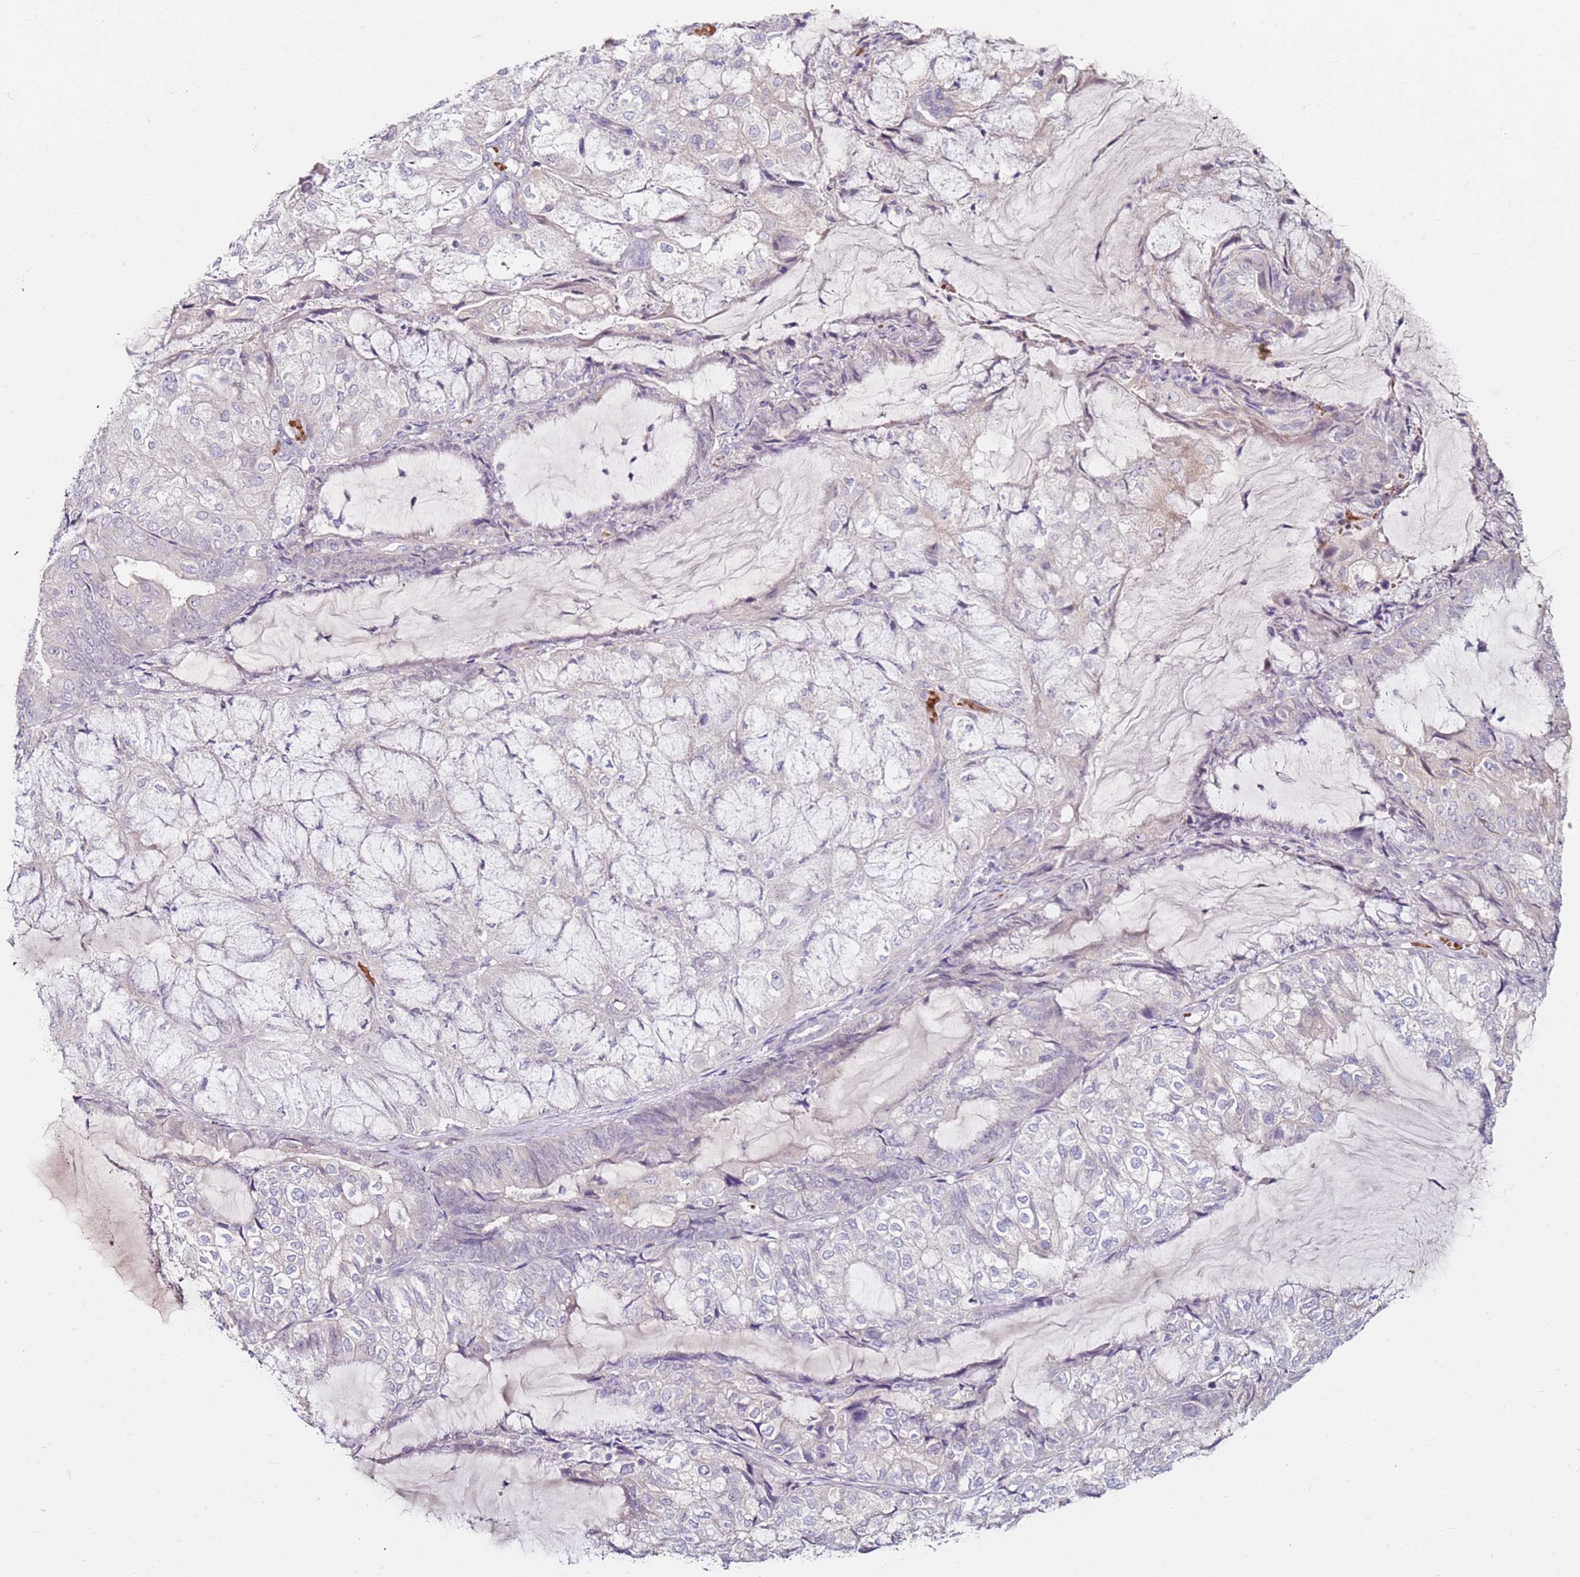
{"staining": {"intensity": "negative", "quantity": "none", "location": "none"}, "tissue": "endometrial cancer", "cell_type": "Tumor cells", "image_type": "cancer", "snomed": [{"axis": "morphology", "description": "Adenocarcinoma, NOS"}, {"axis": "topography", "description": "Endometrium"}], "caption": "Tumor cells show no significant expression in endometrial cancer.", "gene": "RARS2", "patient": {"sex": "female", "age": 81}}